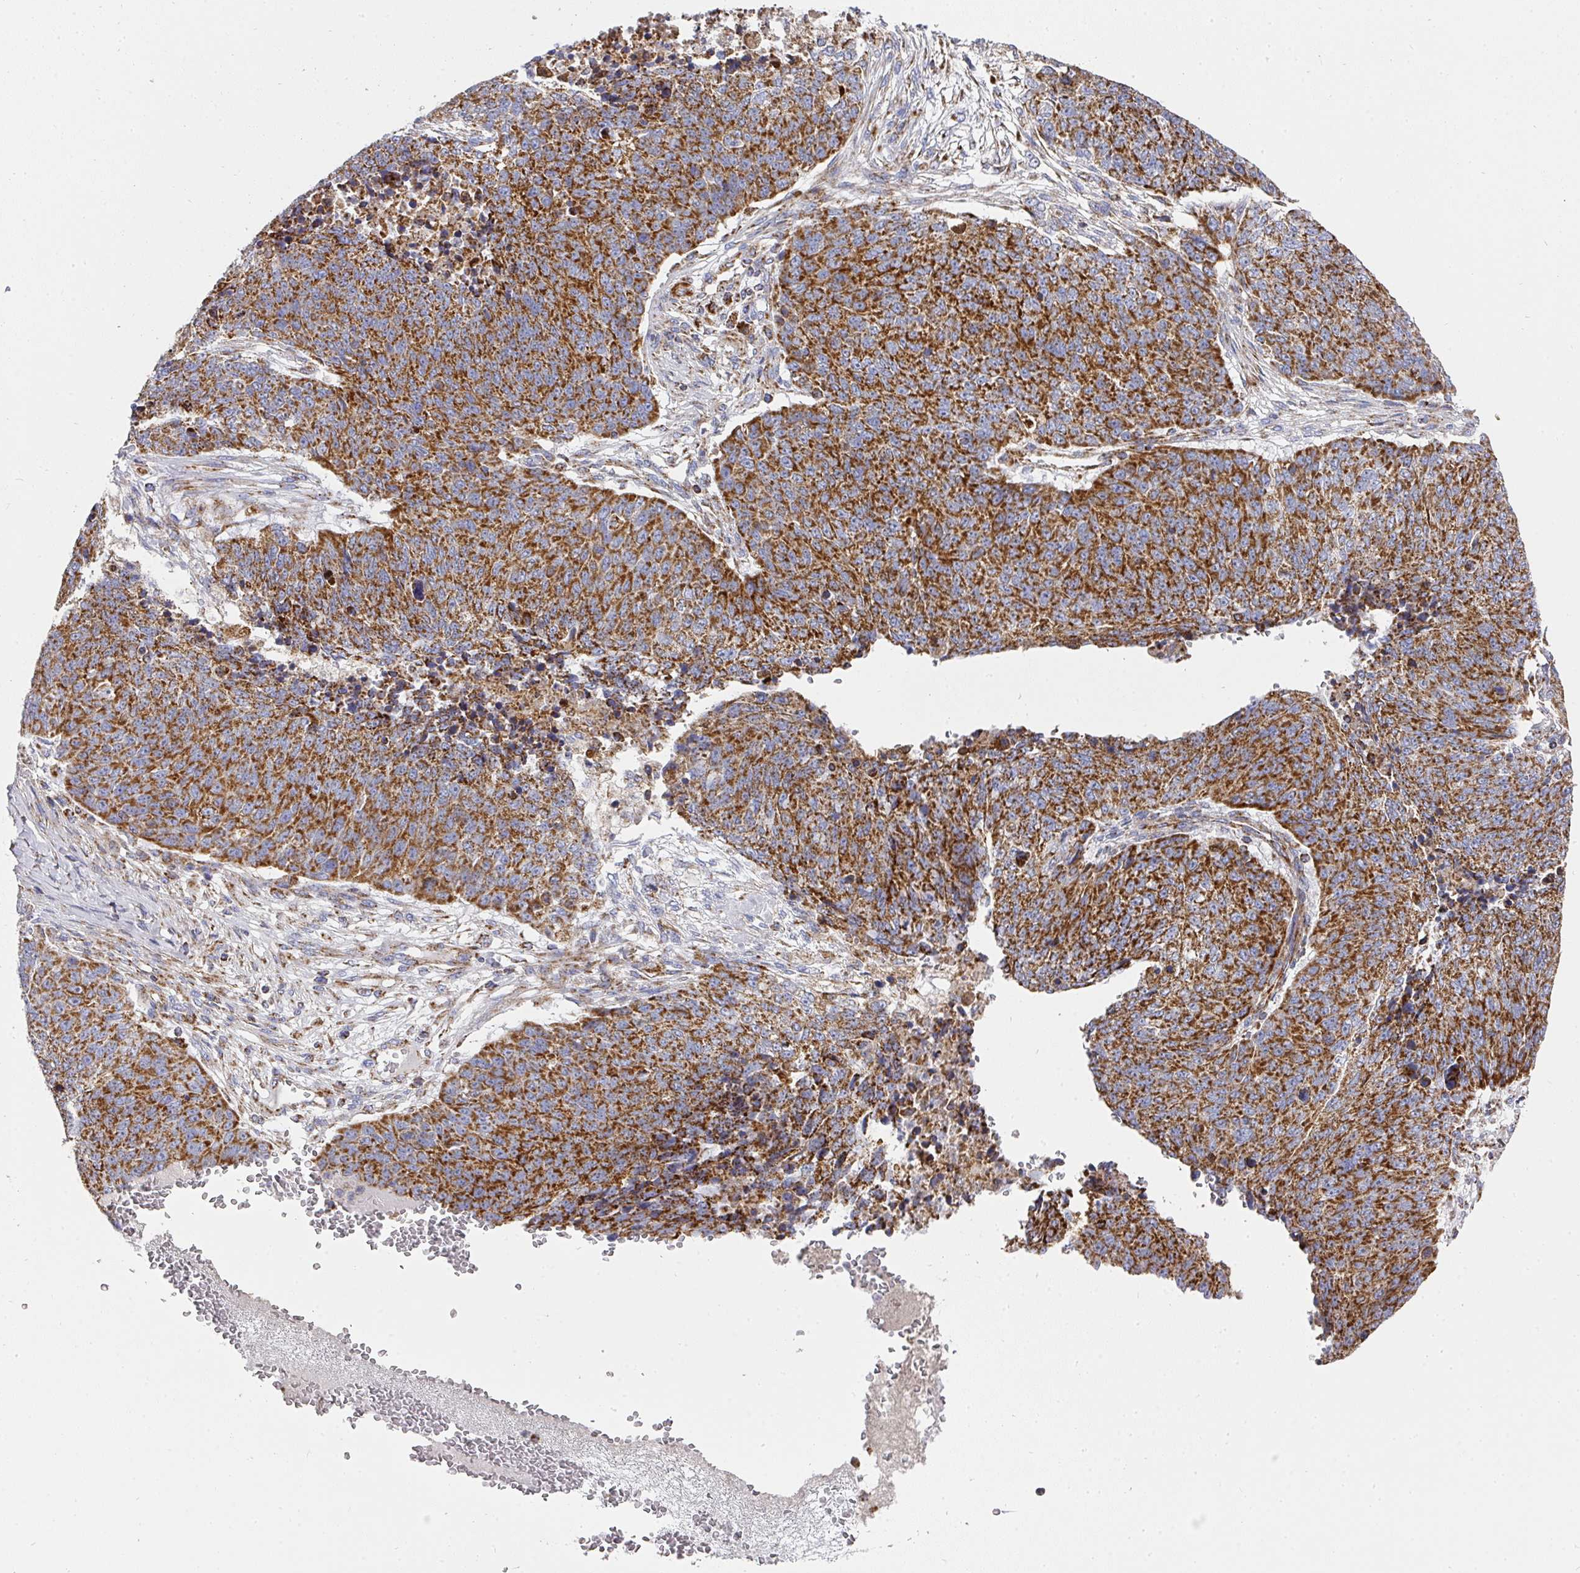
{"staining": {"intensity": "strong", "quantity": ">75%", "location": "cytoplasmic/membranous"}, "tissue": "lung cancer", "cell_type": "Tumor cells", "image_type": "cancer", "snomed": [{"axis": "morphology", "description": "Normal tissue, NOS"}, {"axis": "morphology", "description": "Squamous cell carcinoma, NOS"}, {"axis": "topography", "description": "Lymph node"}, {"axis": "topography", "description": "Lung"}], "caption": "Human lung squamous cell carcinoma stained with a protein marker displays strong staining in tumor cells.", "gene": "UQCRFS1", "patient": {"sex": "male", "age": 66}}